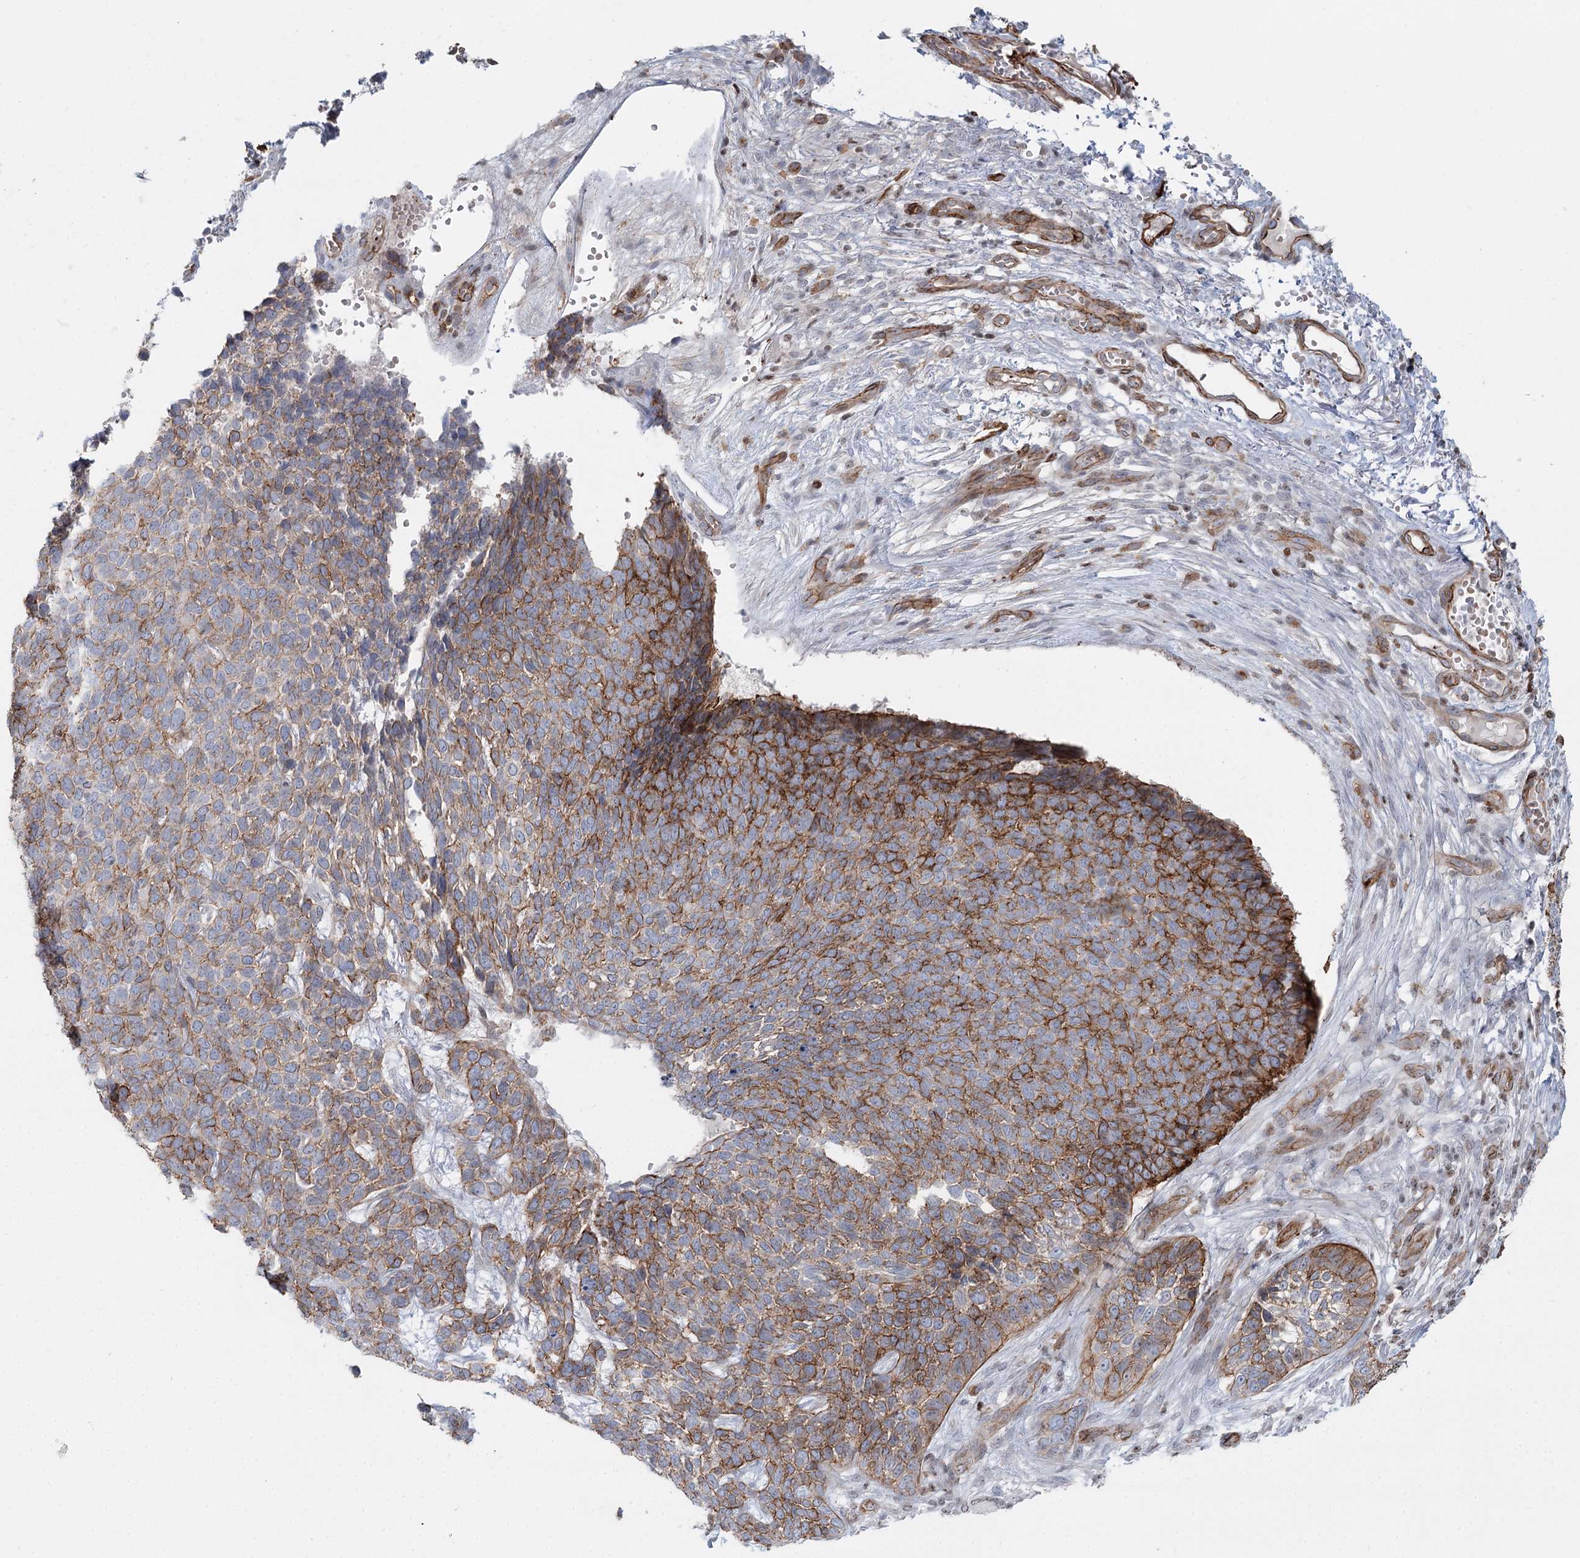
{"staining": {"intensity": "moderate", "quantity": ">75%", "location": "cytoplasmic/membranous"}, "tissue": "skin cancer", "cell_type": "Tumor cells", "image_type": "cancer", "snomed": [{"axis": "morphology", "description": "Basal cell carcinoma"}, {"axis": "topography", "description": "Skin"}], "caption": "Tumor cells exhibit moderate cytoplasmic/membranous staining in about >75% of cells in skin cancer.", "gene": "ZFYVE28", "patient": {"sex": "female", "age": 84}}